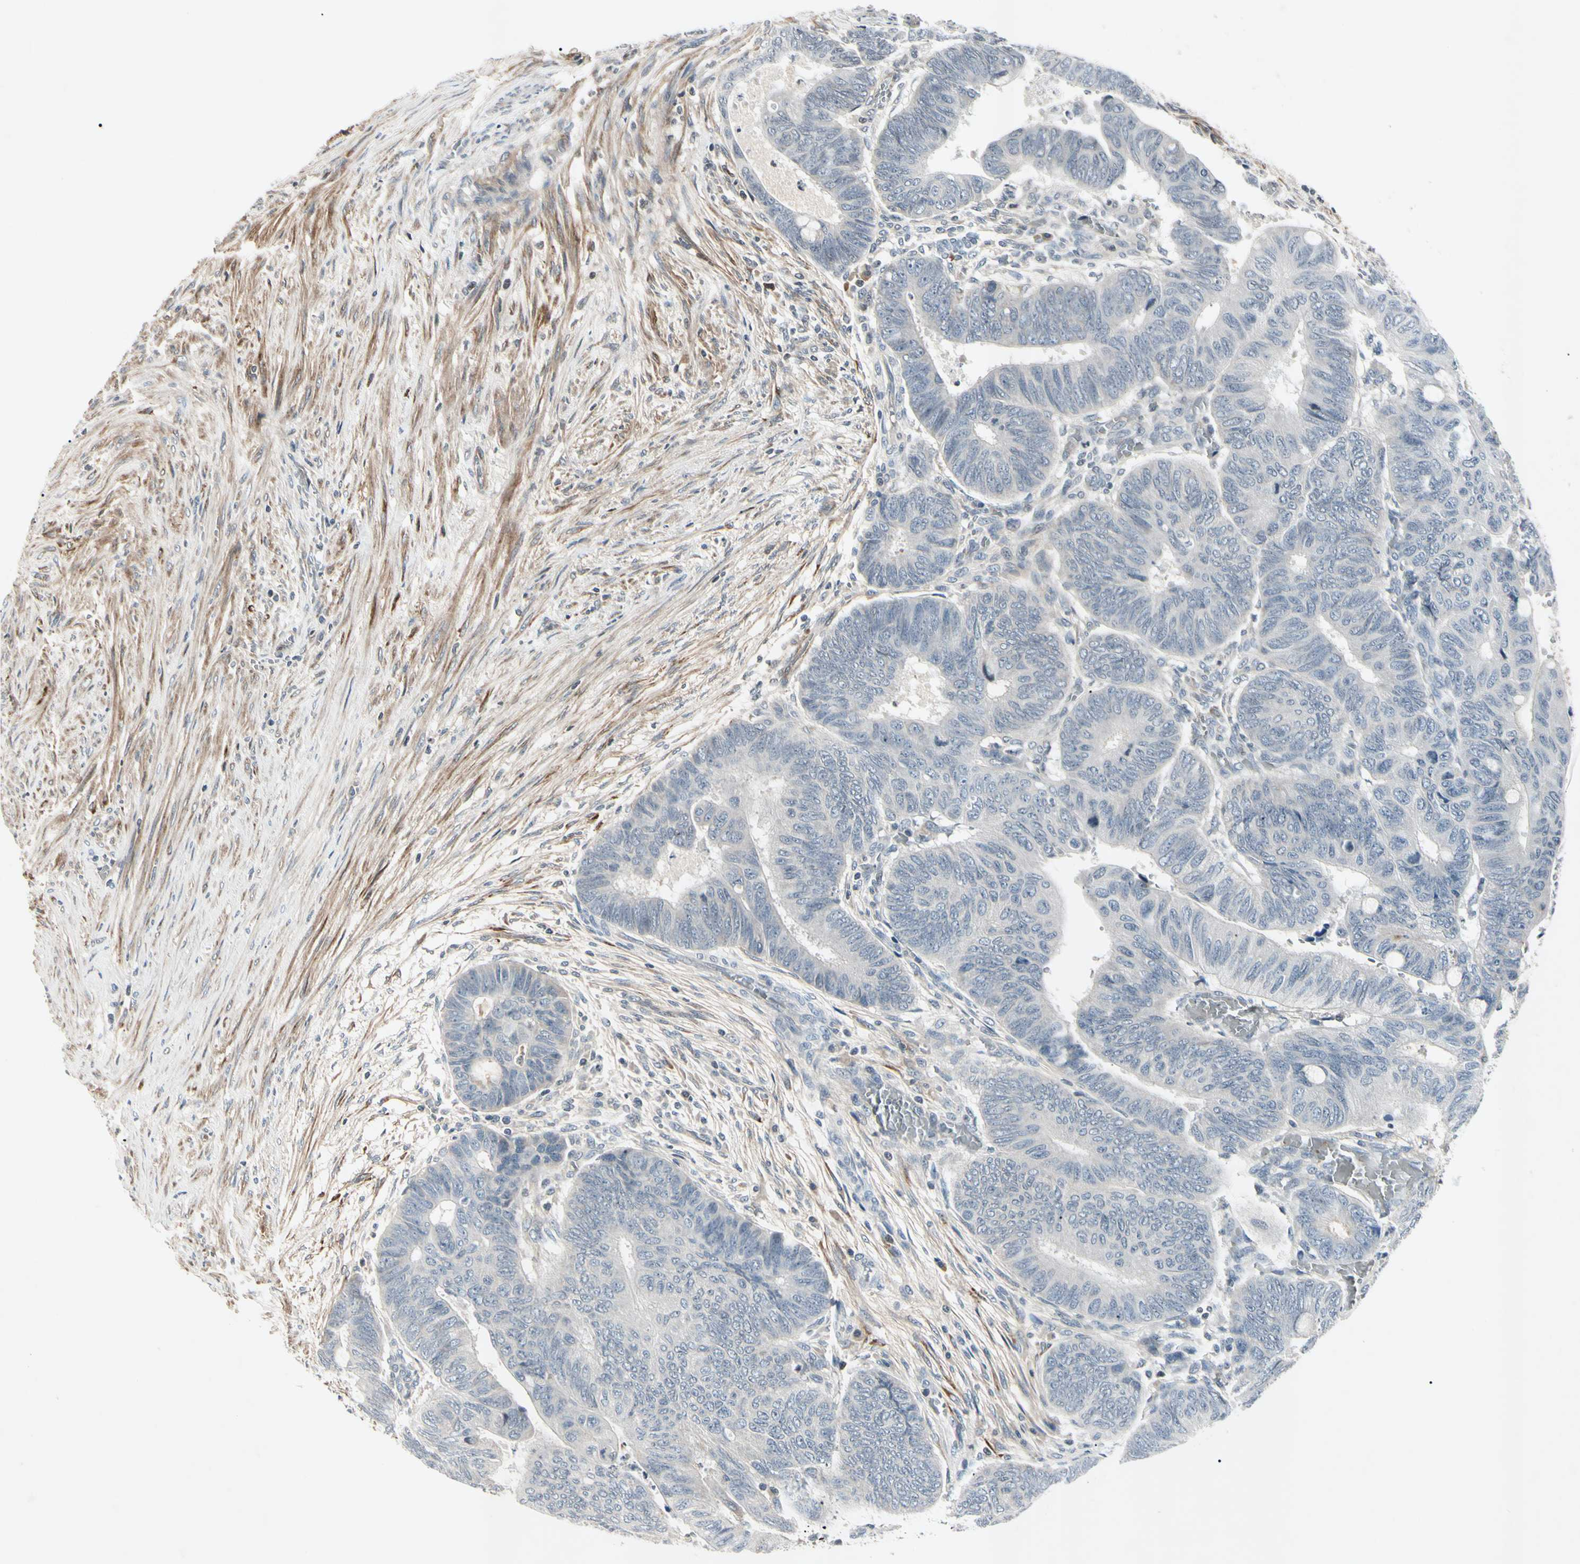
{"staining": {"intensity": "negative", "quantity": "none", "location": "none"}, "tissue": "colorectal cancer", "cell_type": "Tumor cells", "image_type": "cancer", "snomed": [{"axis": "morphology", "description": "Normal tissue, NOS"}, {"axis": "morphology", "description": "Adenocarcinoma, NOS"}, {"axis": "topography", "description": "Rectum"}, {"axis": "topography", "description": "Peripheral nerve tissue"}], "caption": "This micrograph is of colorectal cancer stained with IHC to label a protein in brown with the nuclei are counter-stained blue. There is no expression in tumor cells.", "gene": "AEBP1", "patient": {"sex": "male", "age": 92}}